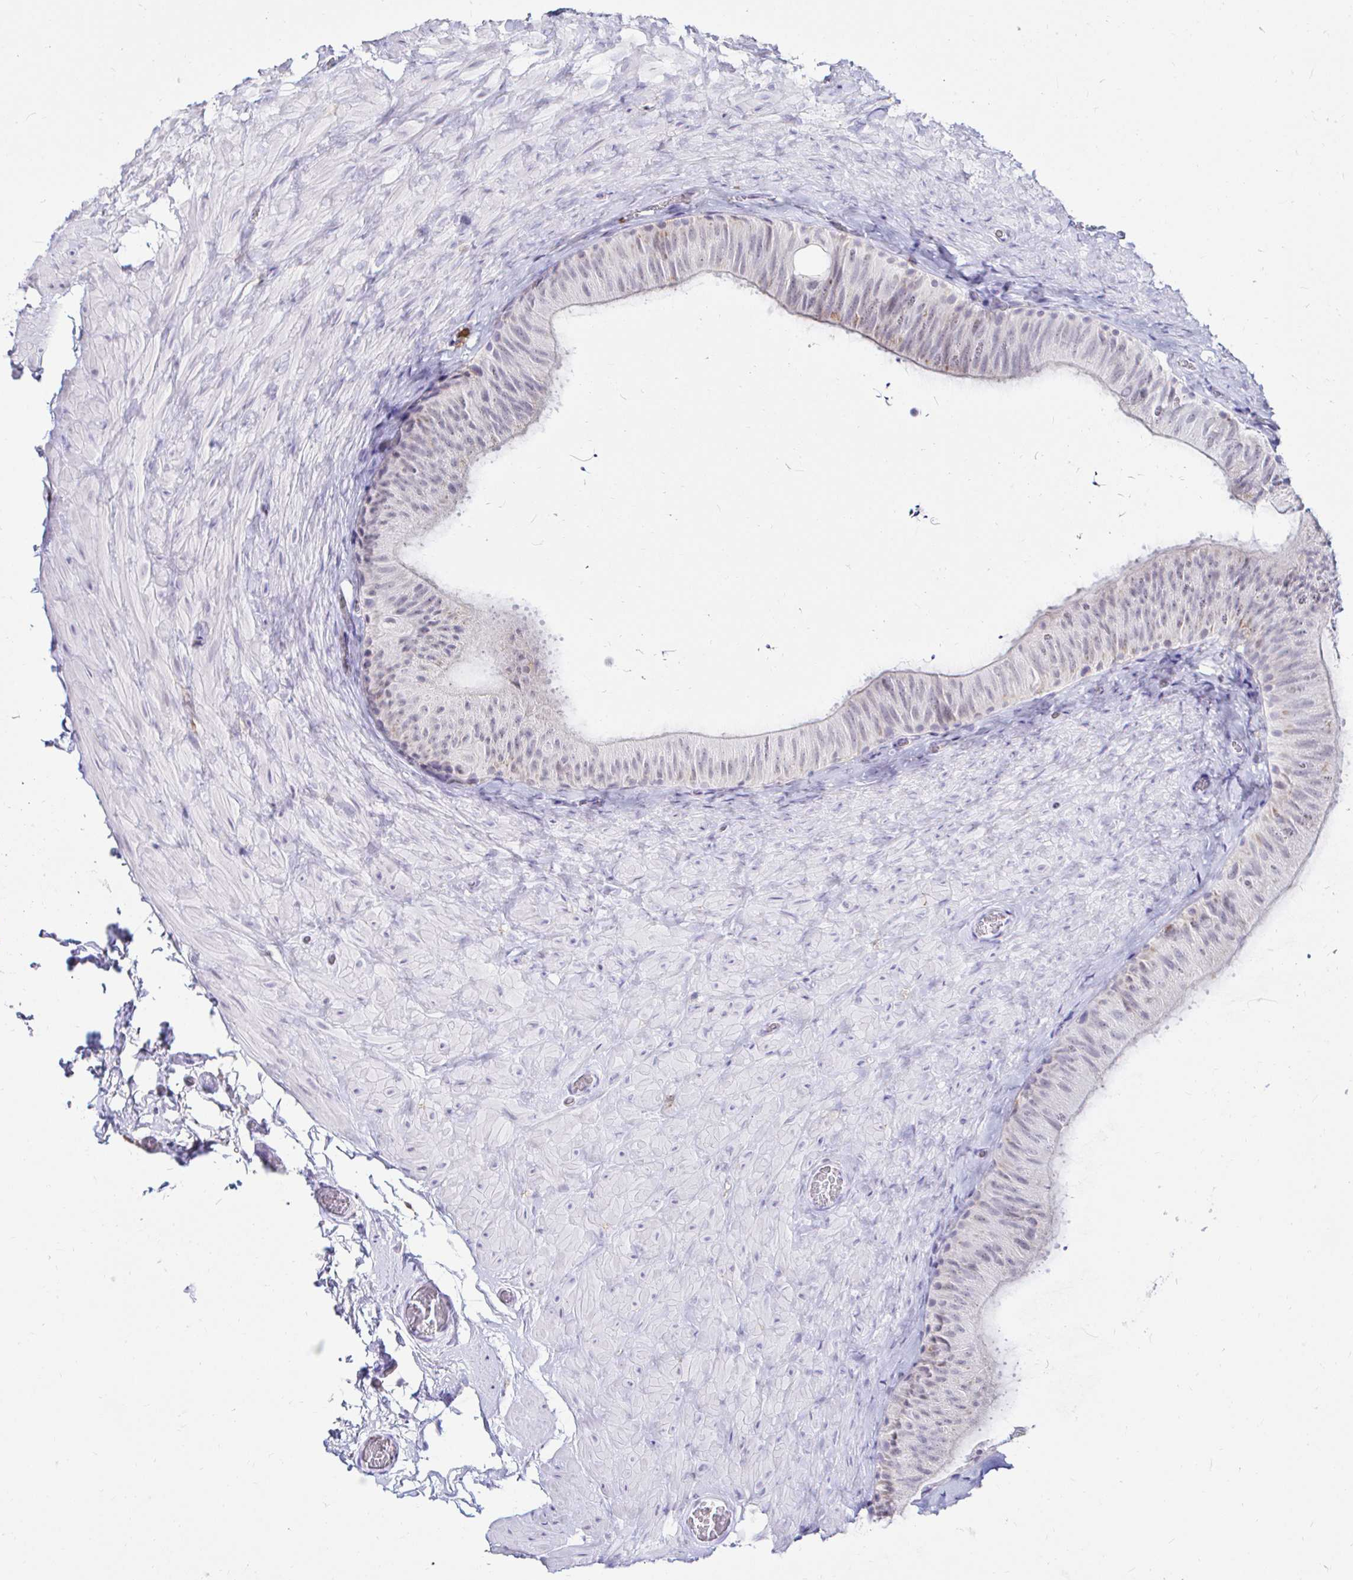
{"staining": {"intensity": "negative", "quantity": "none", "location": "none"}, "tissue": "epididymis", "cell_type": "Glandular cells", "image_type": "normal", "snomed": [{"axis": "morphology", "description": "Normal tissue, NOS"}, {"axis": "topography", "description": "Epididymis, spermatic cord, NOS"}, {"axis": "topography", "description": "Epididymis"}], "caption": "High power microscopy photomicrograph of an immunohistochemistry (IHC) photomicrograph of normal epididymis, revealing no significant staining in glandular cells.", "gene": "CYBB", "patient": {"sex": "male", "age": 31}}